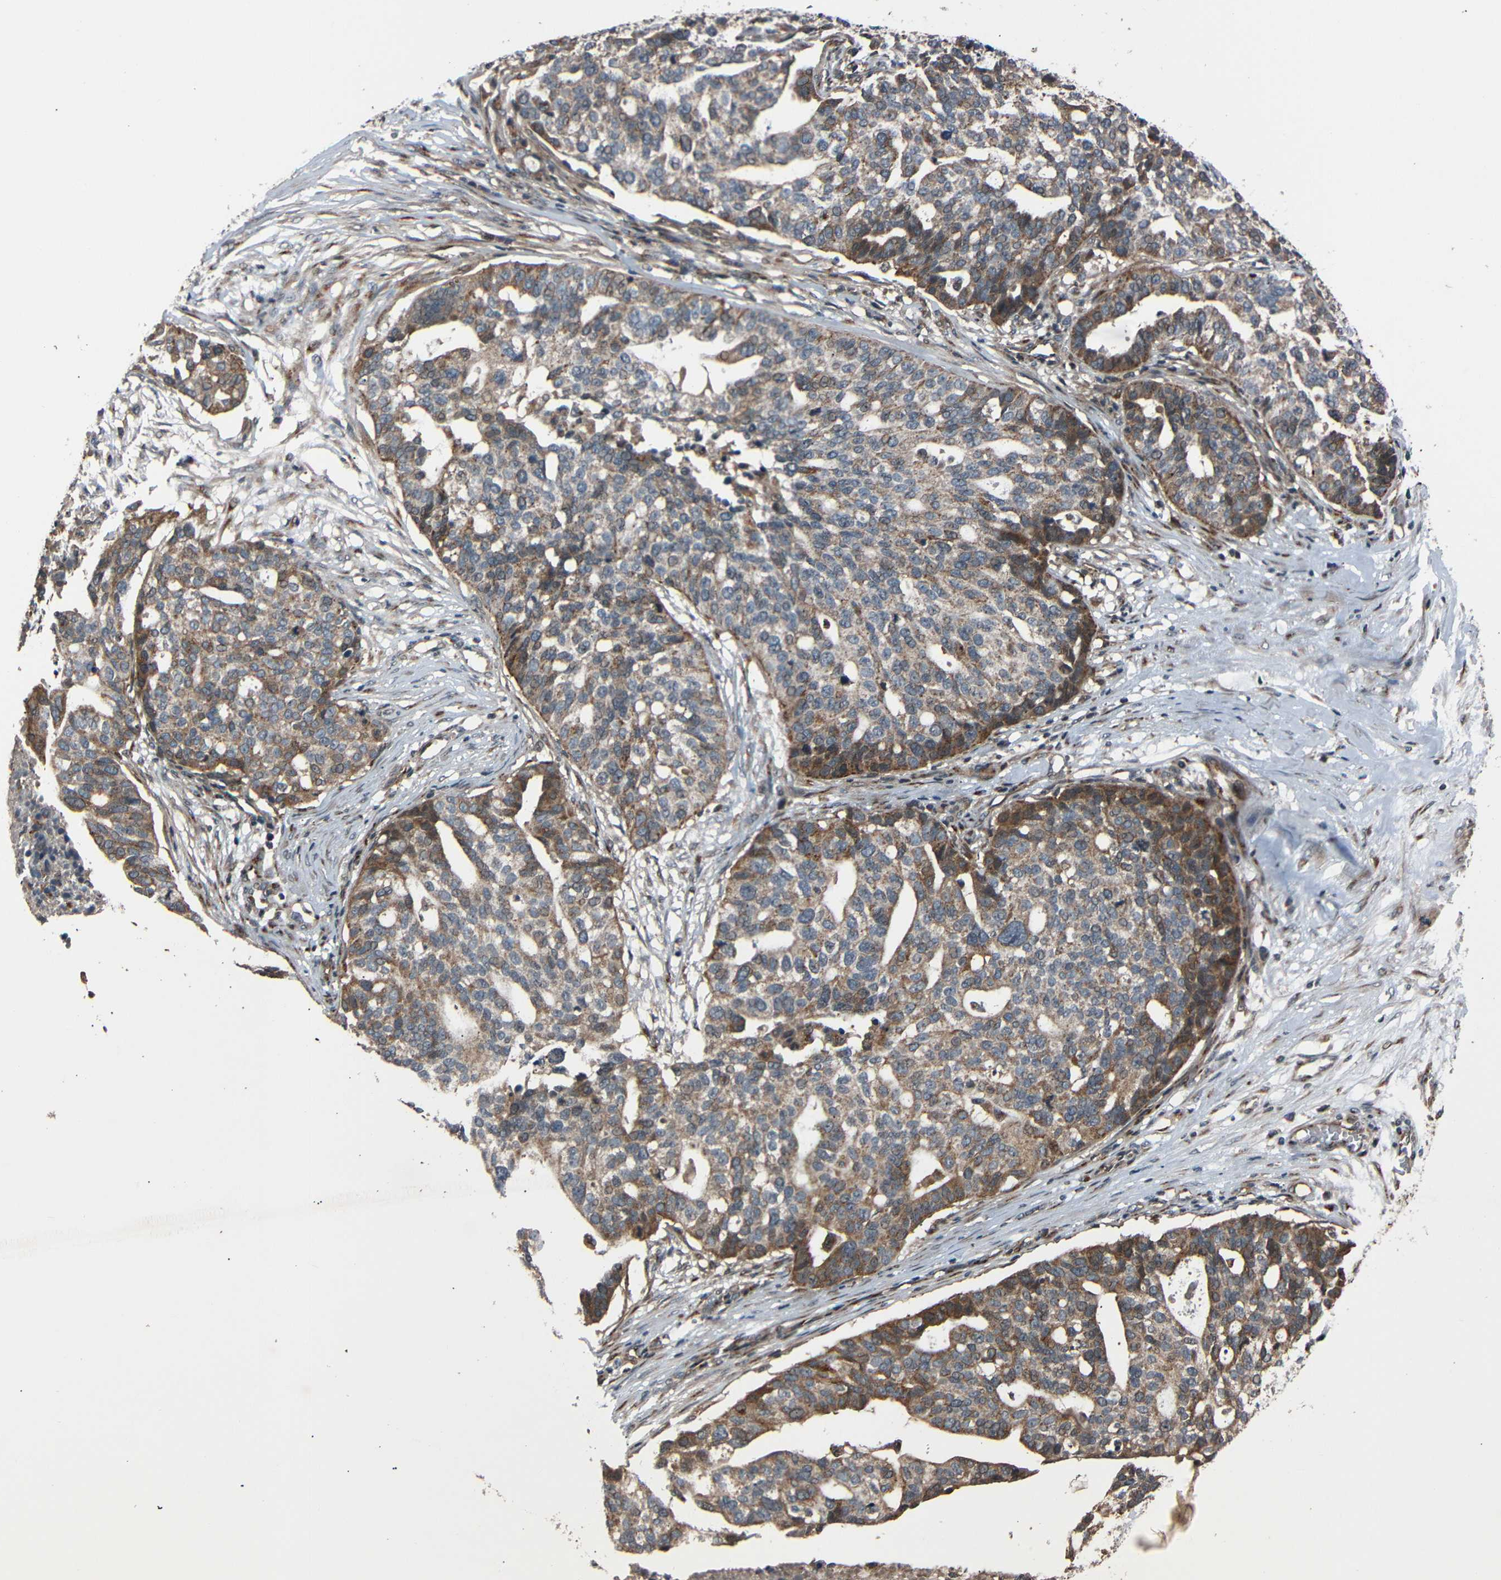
{"staining": {"intensity": "weak", "quantity": ">75%", "location": "cytoplasmic/membranous"}, "tissue": "ovarian cancer", "cell_type": "Tumor cells", "image_type": "cancer", "snomed": [{"axis": "morphology", "description": "Cystadenocarcinoma, serous, NOS"}, {"axis": "topography", "description": "Ovary"}], "caption": "Human ovarian serous cystadenocarcinoma stained with a brown dye displays weak cytoplasmic/membranous positive positivity in about >75% of tumor cells.", "gene": "AKAP9", "patient": {"sex": "female", "age": 59}}